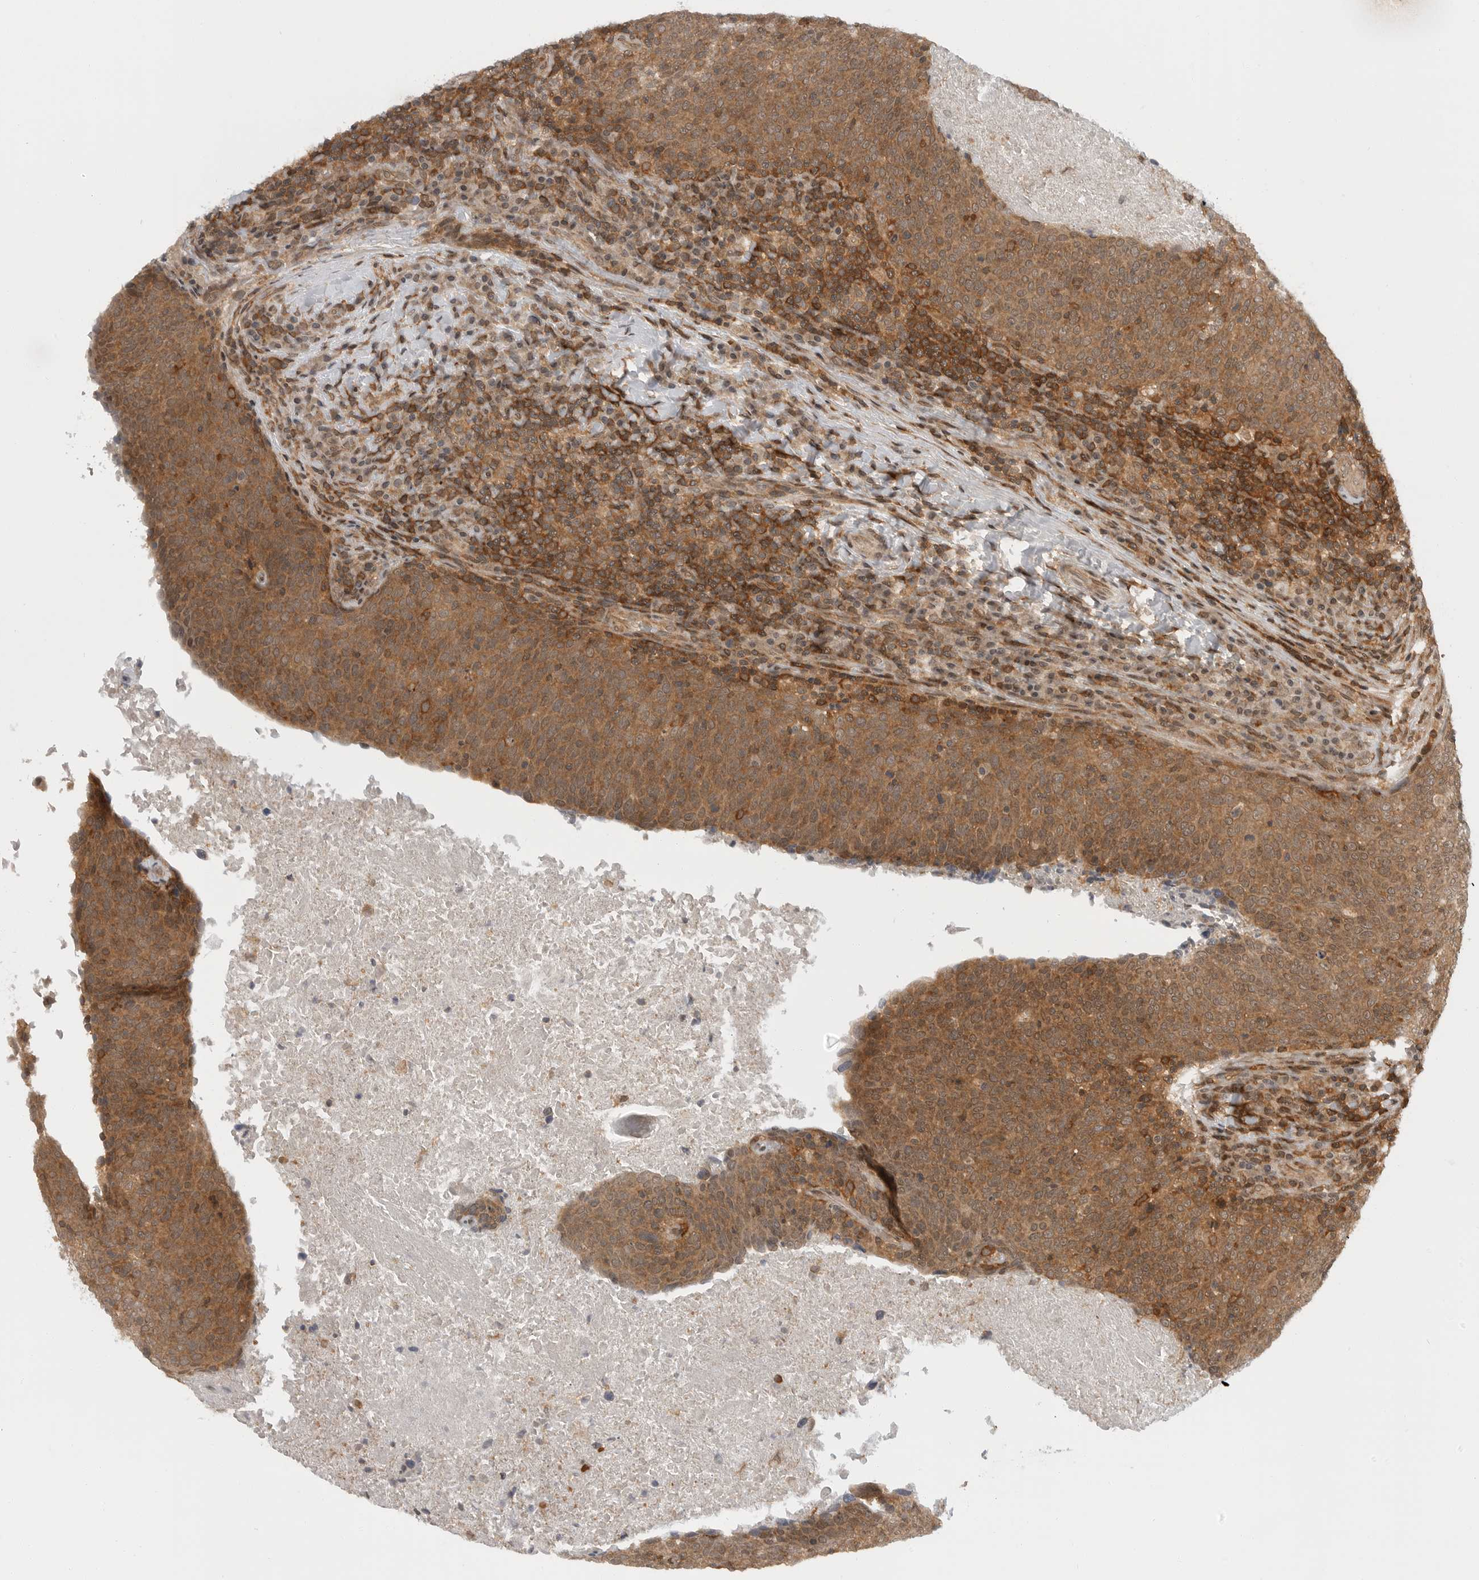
{"staining": {"intensity": "strong", "quantity": ">75%", "location": "cytoplasmic/membranous"}, "tissue": "head and neck cancer", "cell_type": "Tumor cells", "image_type": "cancer", "snomed": [{"axis": "morphology", "description": "Squamous cell carcinoma, NOS"}, {"axis": "morphology", "description": "Squamous cell carcinoma, metastatic, NOS"}, {"axis": "topography", "description": "Lymph node"}, {"axis": "topography", "description": "Head-Neck"}], "caption": "Immunohistochemistry (IHC) histopathology image of neoplastic tissue: head and neck cancer stained using immunohistochemistry (IHC) reveals high levels of strong protein expression localized specifically in the cytoplasmic/membranous of tumor cells, appearing as a cytoplasmic/membranous brown color.", "gene": "SZRD1", "patient": {"sex": "male", "age": 62}}